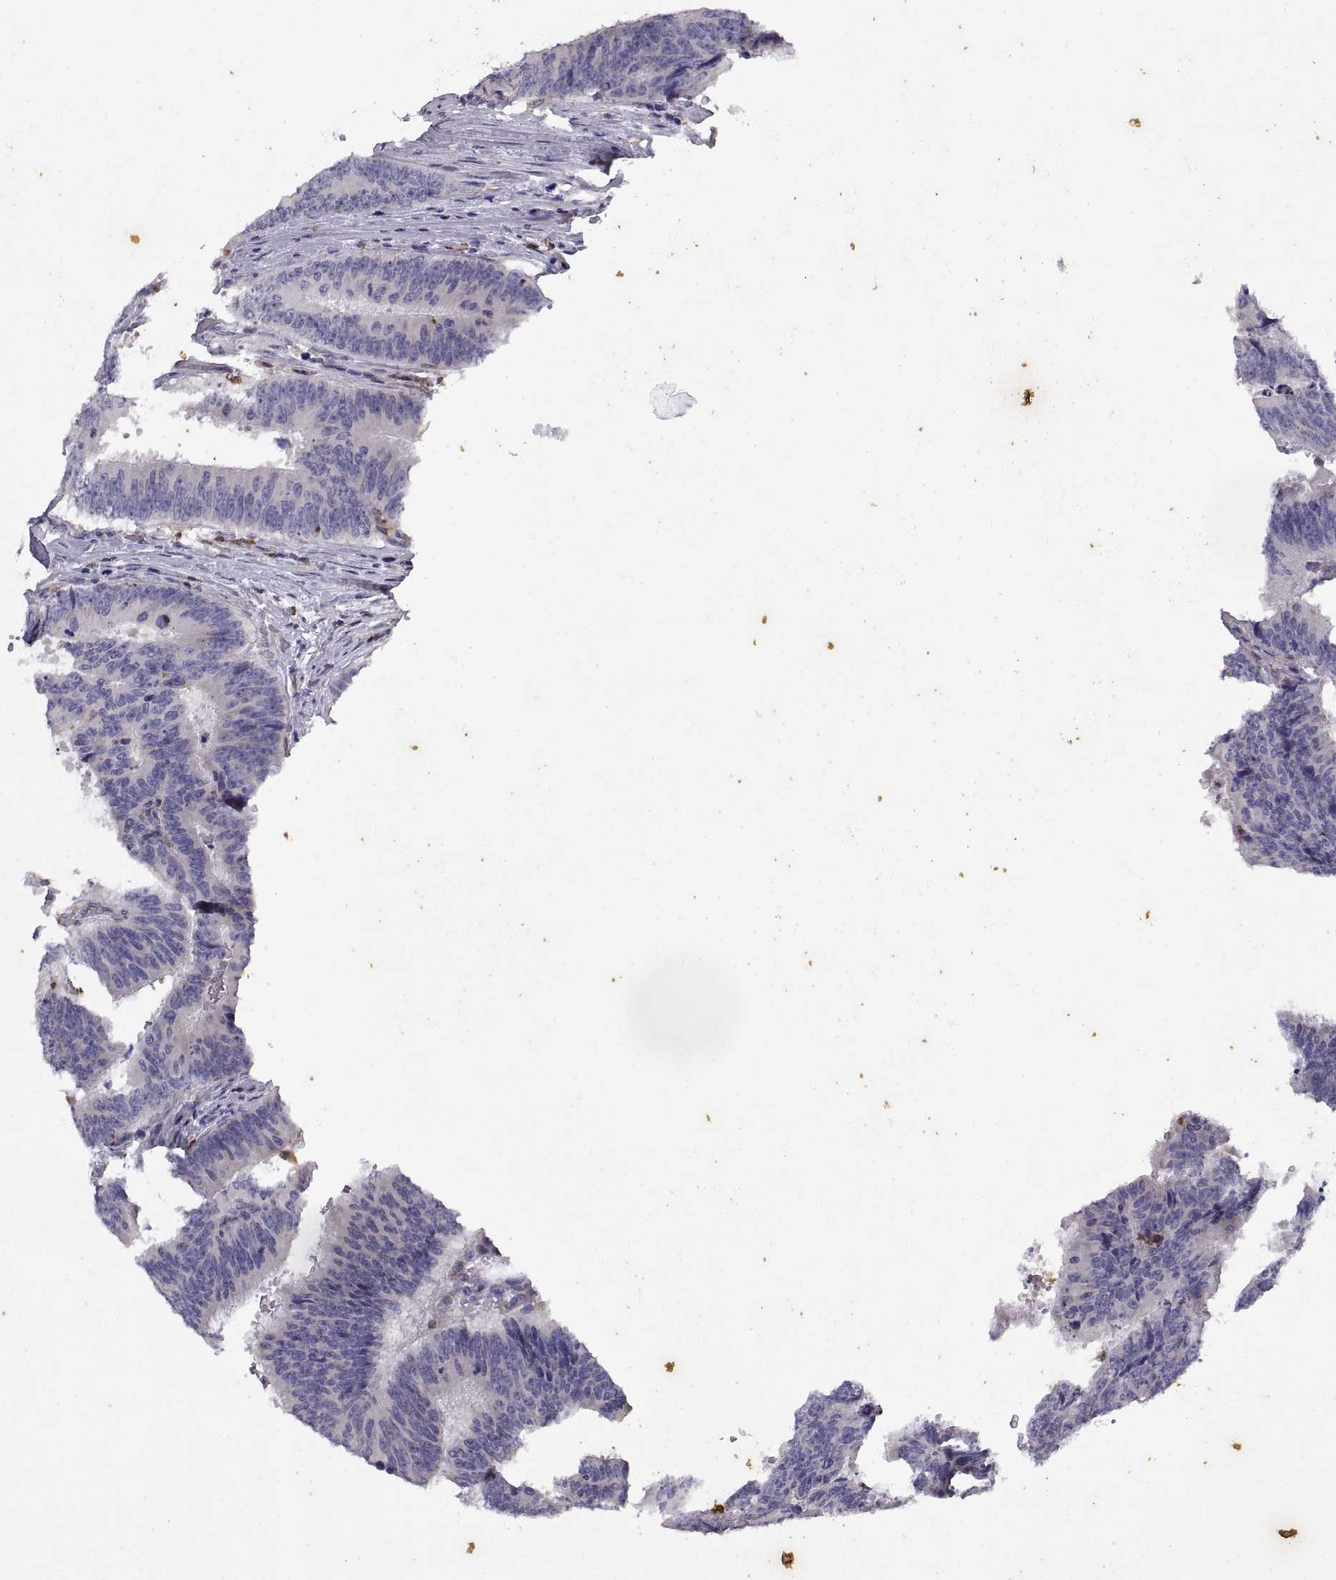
{"staining": {"intensity": "negative", "quantity": "none", "location": "none"}, "tissue": "colorectal cancer", "cell_type": "Tumor cells", "image_type": "cancer", "snomed": [{"axis": "morphology", "description": "Adenocarcinoma, NOS"}, {"axis": "topography", "description": "Colon"}], "caption": "Tumor cells show no significant protein expression in colorectal cancer (adenocarcinoma). The staining was performed using DAB (3,3'-diaminobenzidine) to visualize the protein expression in brown, while the nuclei were stained in blue with hematoxylin (Magnification: 20x).", "gene": "DOK3", "patient": {"sex": "female", "age": 82}}